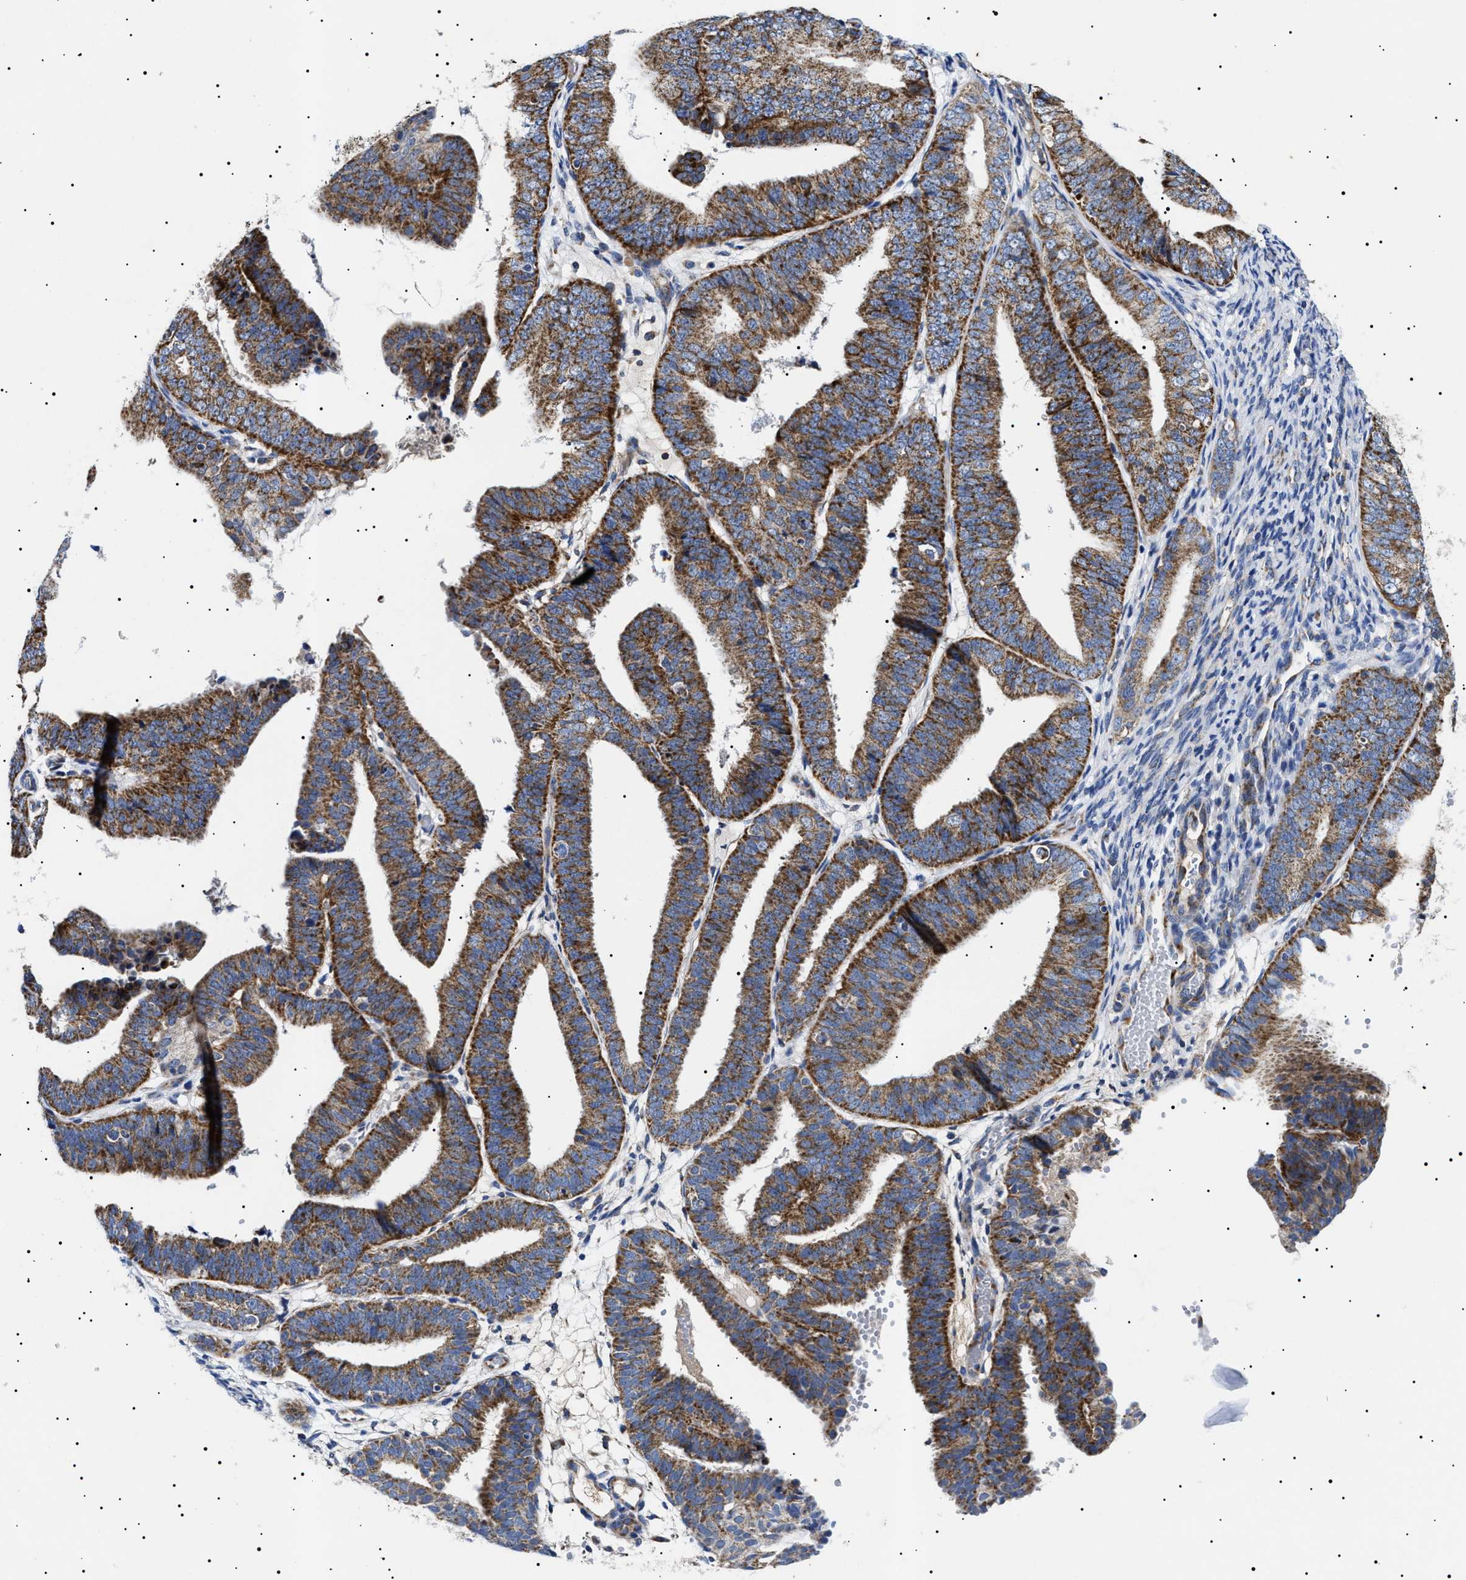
{"staining": {"intensity": "strong", "quantity": ">75%", "location": "cytoplasmic/membranous"}, "tissue": "endometrial cancer", "cell_type": "Tumor cells", "image_type": "cancer", "snomed": [{"axis": "morphology", "description": "Adenocarcinoma, NOS"}, {"axis": "topography", "description": "Endometrium"}], "caption": "Protein analysis of endometrial adenocarcinoma tissue exhibits strong cytoplasmic/membranous positivity in about >75% of tumor cells.", "gene": "CHRDL2", "patient": {"sex": "female", "age": 63}}